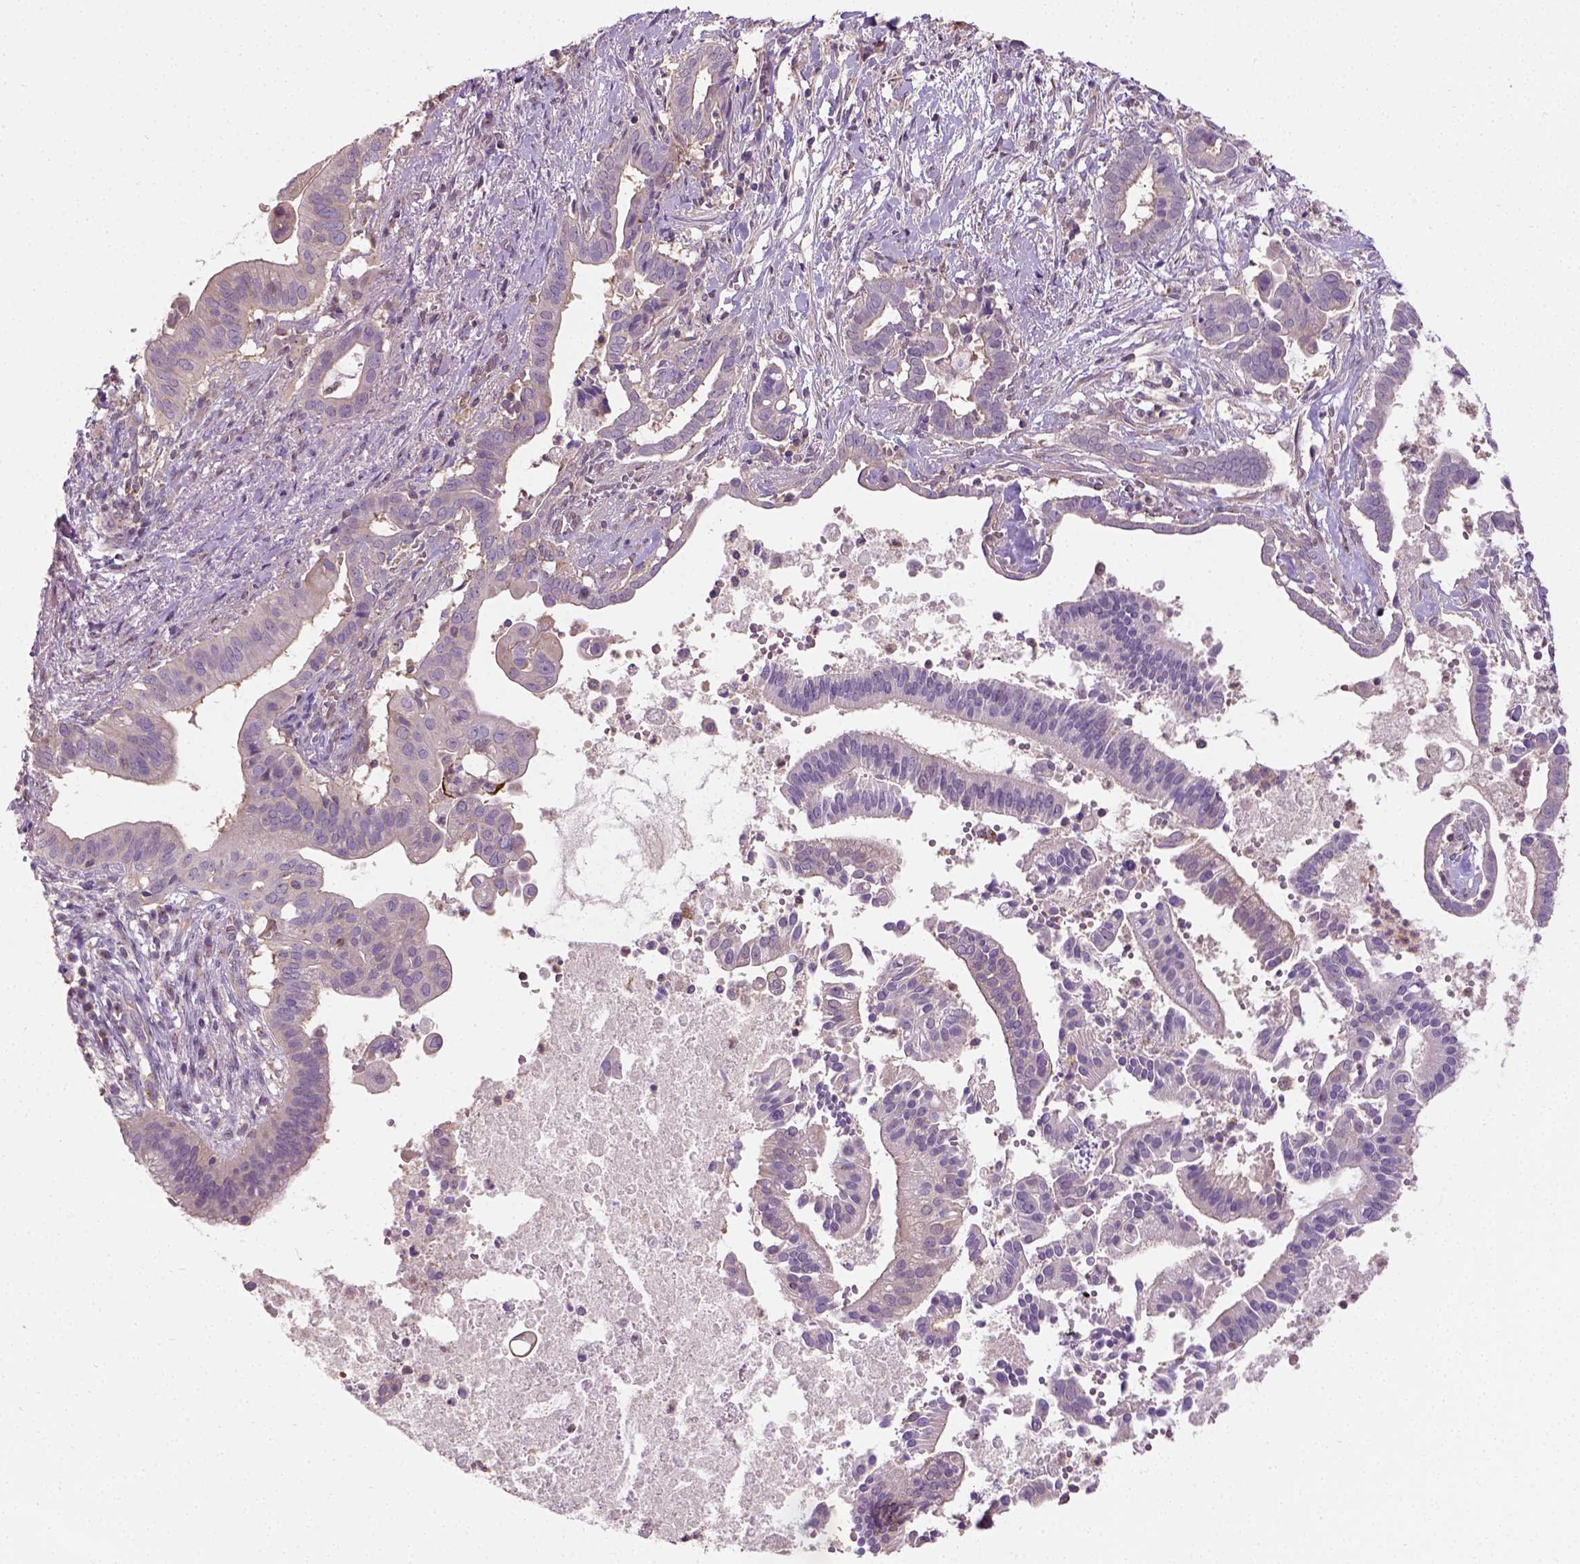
{"staining": {"intensity": "weak", "quantity": "25%-75%", "location": "cytoplasmic/membranous"}, "tissue": "pancreatic cancer", "cell_type": "Tumor cells", "image_type": "cancer", "snomed": [{"axis": "morphology", "description": "Adenocarcinoma, NOS"}, {"axis": "topography", "description": "Pancreas"}], "caption": "Immunohistochemistry of human pancreatic cancer demonstrates low levels of weak cytoplasmic/membranous expression in about 25%-75% of tumor cells. The staining was performed using DAB (3,3'-diaminobenzidine) to visualize the protein expression in brown, while the nuclei were stained in blue with hematoxylin (Magnification: 20x).", "gene": "CRACR2A", "patient": {"sex": "male", "age": 61}}